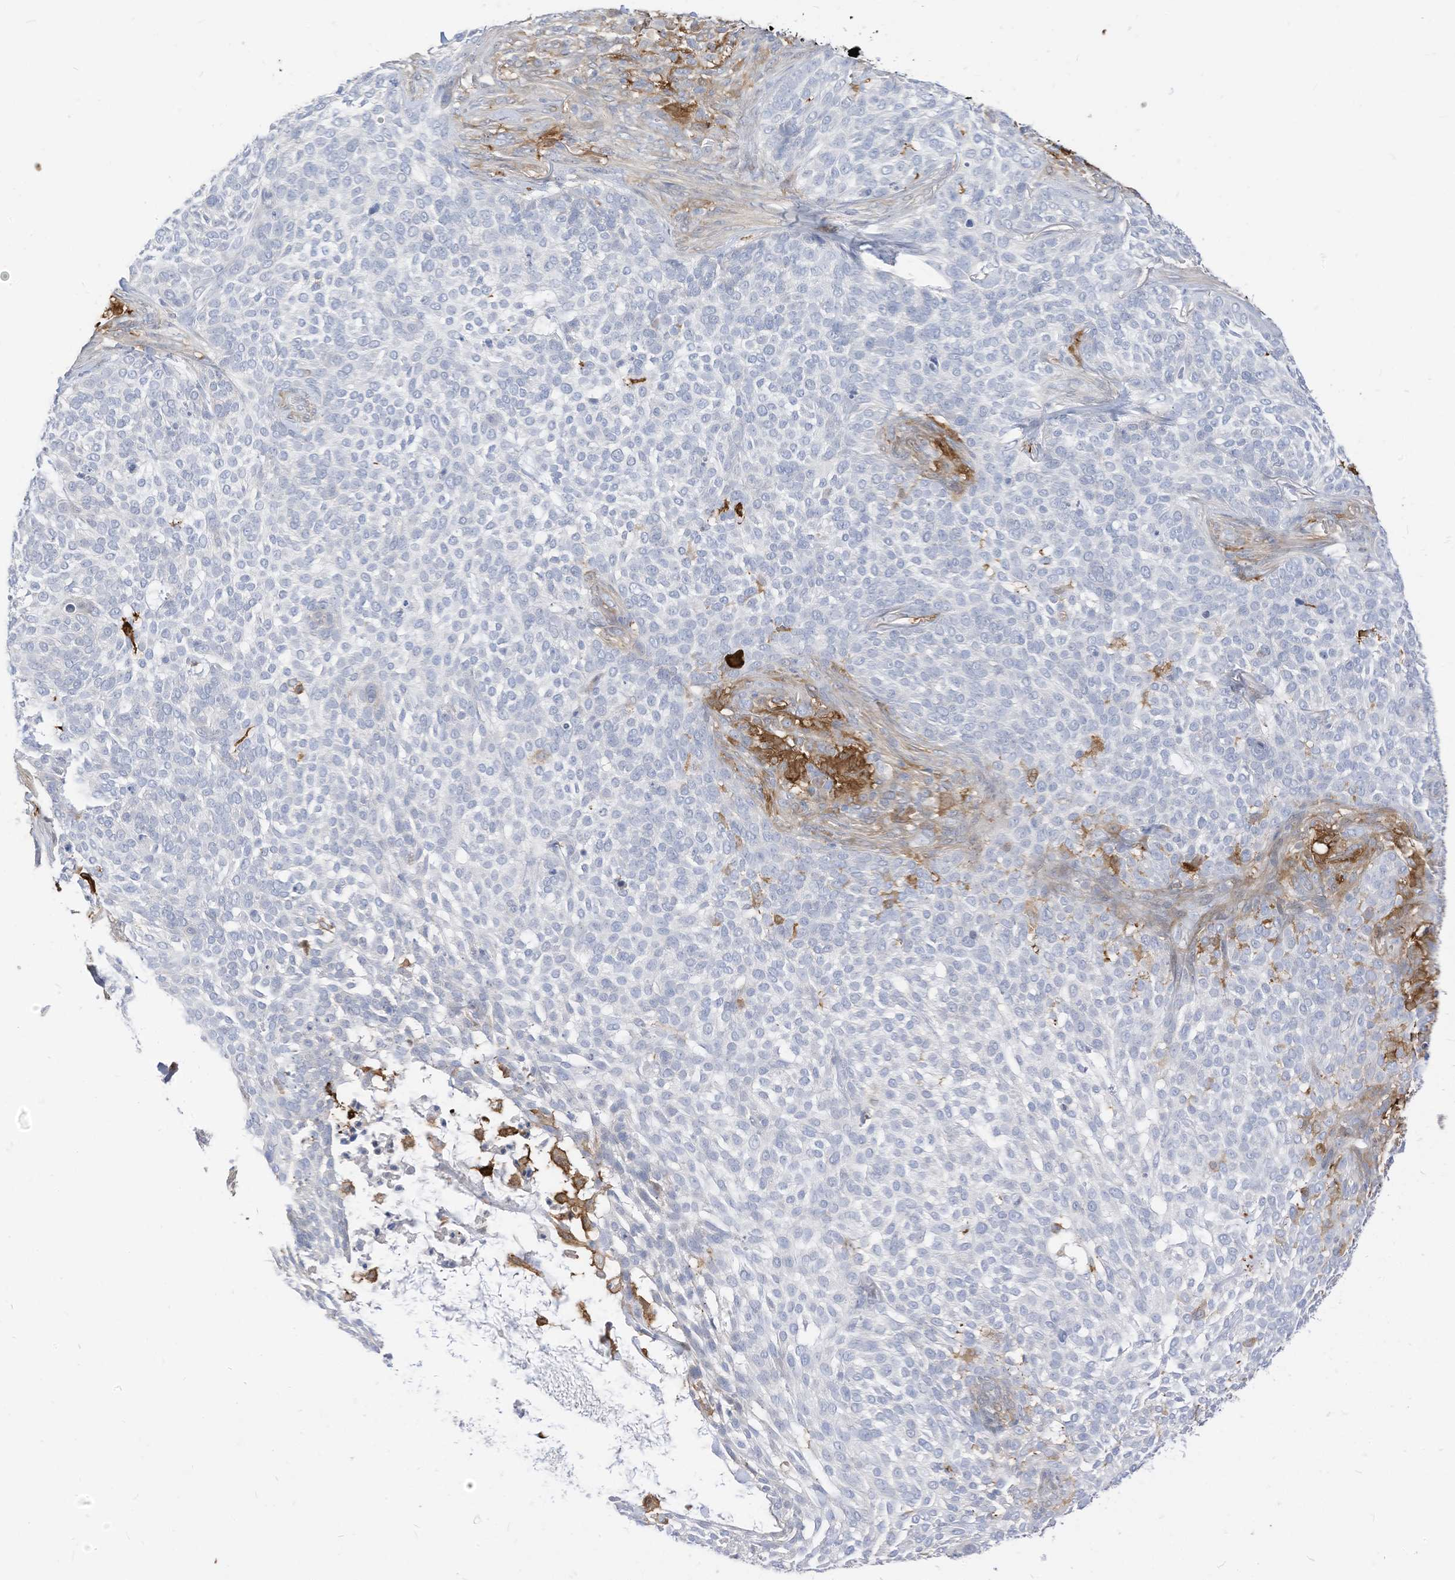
{"staining": {"intensity": "negative", "quantity": "none", "location": "none"}, "tissue": "skin cancer", "cell_type": "Tumor cells", "image_type": "cancer", "snomed": [{"axis": "morphology", "description": "Basal cell carcinoma"}, {"axis": "topography", "description": "Skin"}], "caption": "DAB immunohistochemical staining of skin cancer (basal cell carcinoma) shows no significant positivity in tumor cells.", "gene": "ATP13A1", "patient": {"sex": "female", "age": 64}}